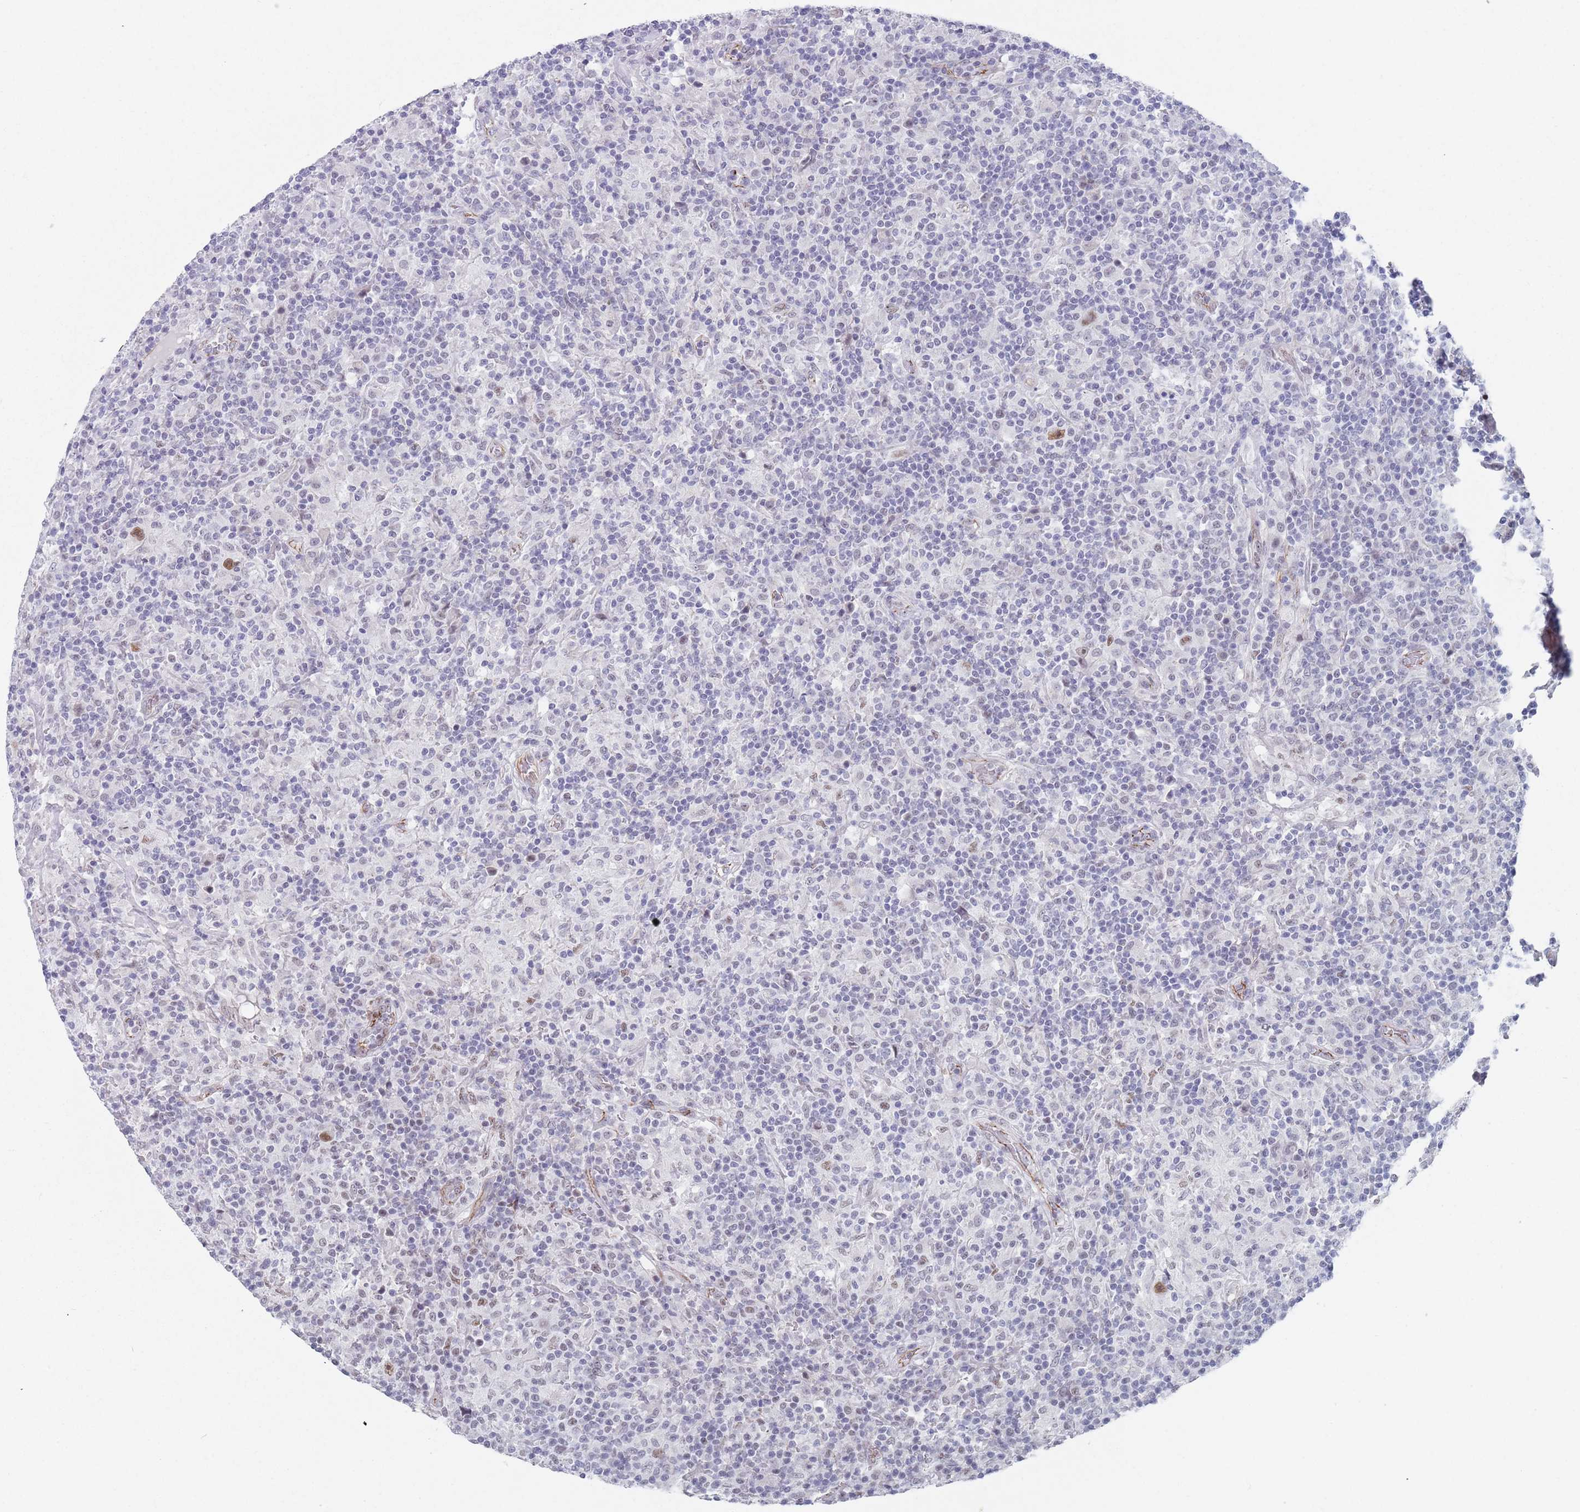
{"staining": {"intensity": "negative", "quantity": "none", "location": "none"}, "tissue": "lymphoma", "cell_type": "Tumor cells", "image_type": "cancer", "snomed": [{"axis": "morphology", "description": "Hodgkin's disease, NOS"}, {"axis": "topography", "description": "Lymph node"}], "caption": "The IHC histopathology image has no significant expression in tumor cells of lymphoma tissue. (Immunohistochemistry (ihc), brightfield microscopy, high magnification).", "gene": "OR5A2", "patient": {"sex": "male", "age": 70}}